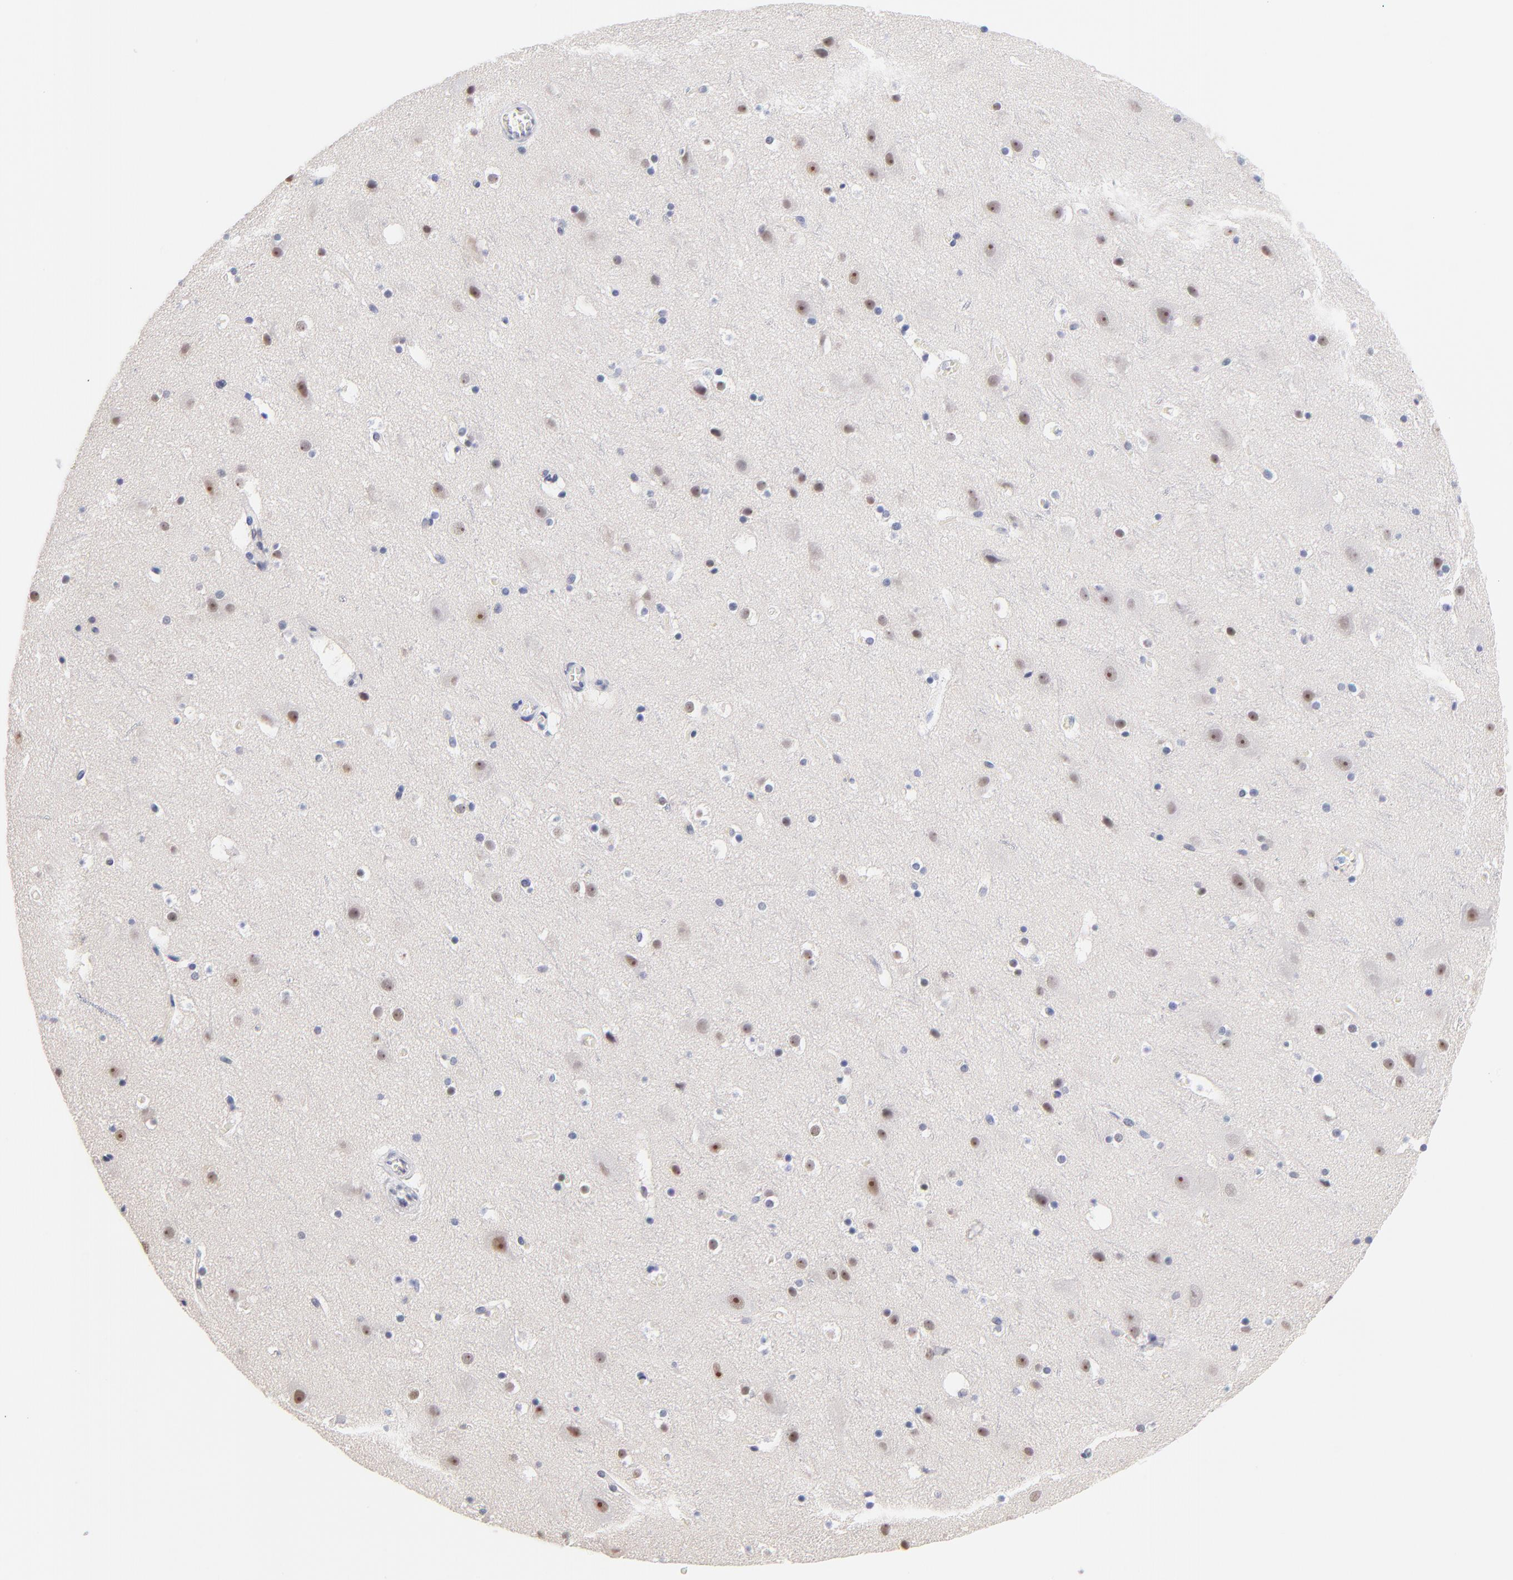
{"staining": {"intensity": "negative", "quantity": "none", "location": "none"}, "tissue": "cerebral cortex", "cell_type": "Endothelial cells", "image_type": "normal", "snomed": [{"axis": "morphology", "description": "Normal tissue, NOS"}, {"axis": "topography", "description": "Cerebral cortex"}], "caption": "High magnification brightfield microscopy of normal cerebral cortex stained with DAB (3,3'-diaminobenzidine) (brown) and counterstained with hematoxylin (blue): endothelial cells show no significant expression. (DAB IHC, high magnification).", "gene": "ZNF74", "patient": {"sex": "male", "age": 45}}